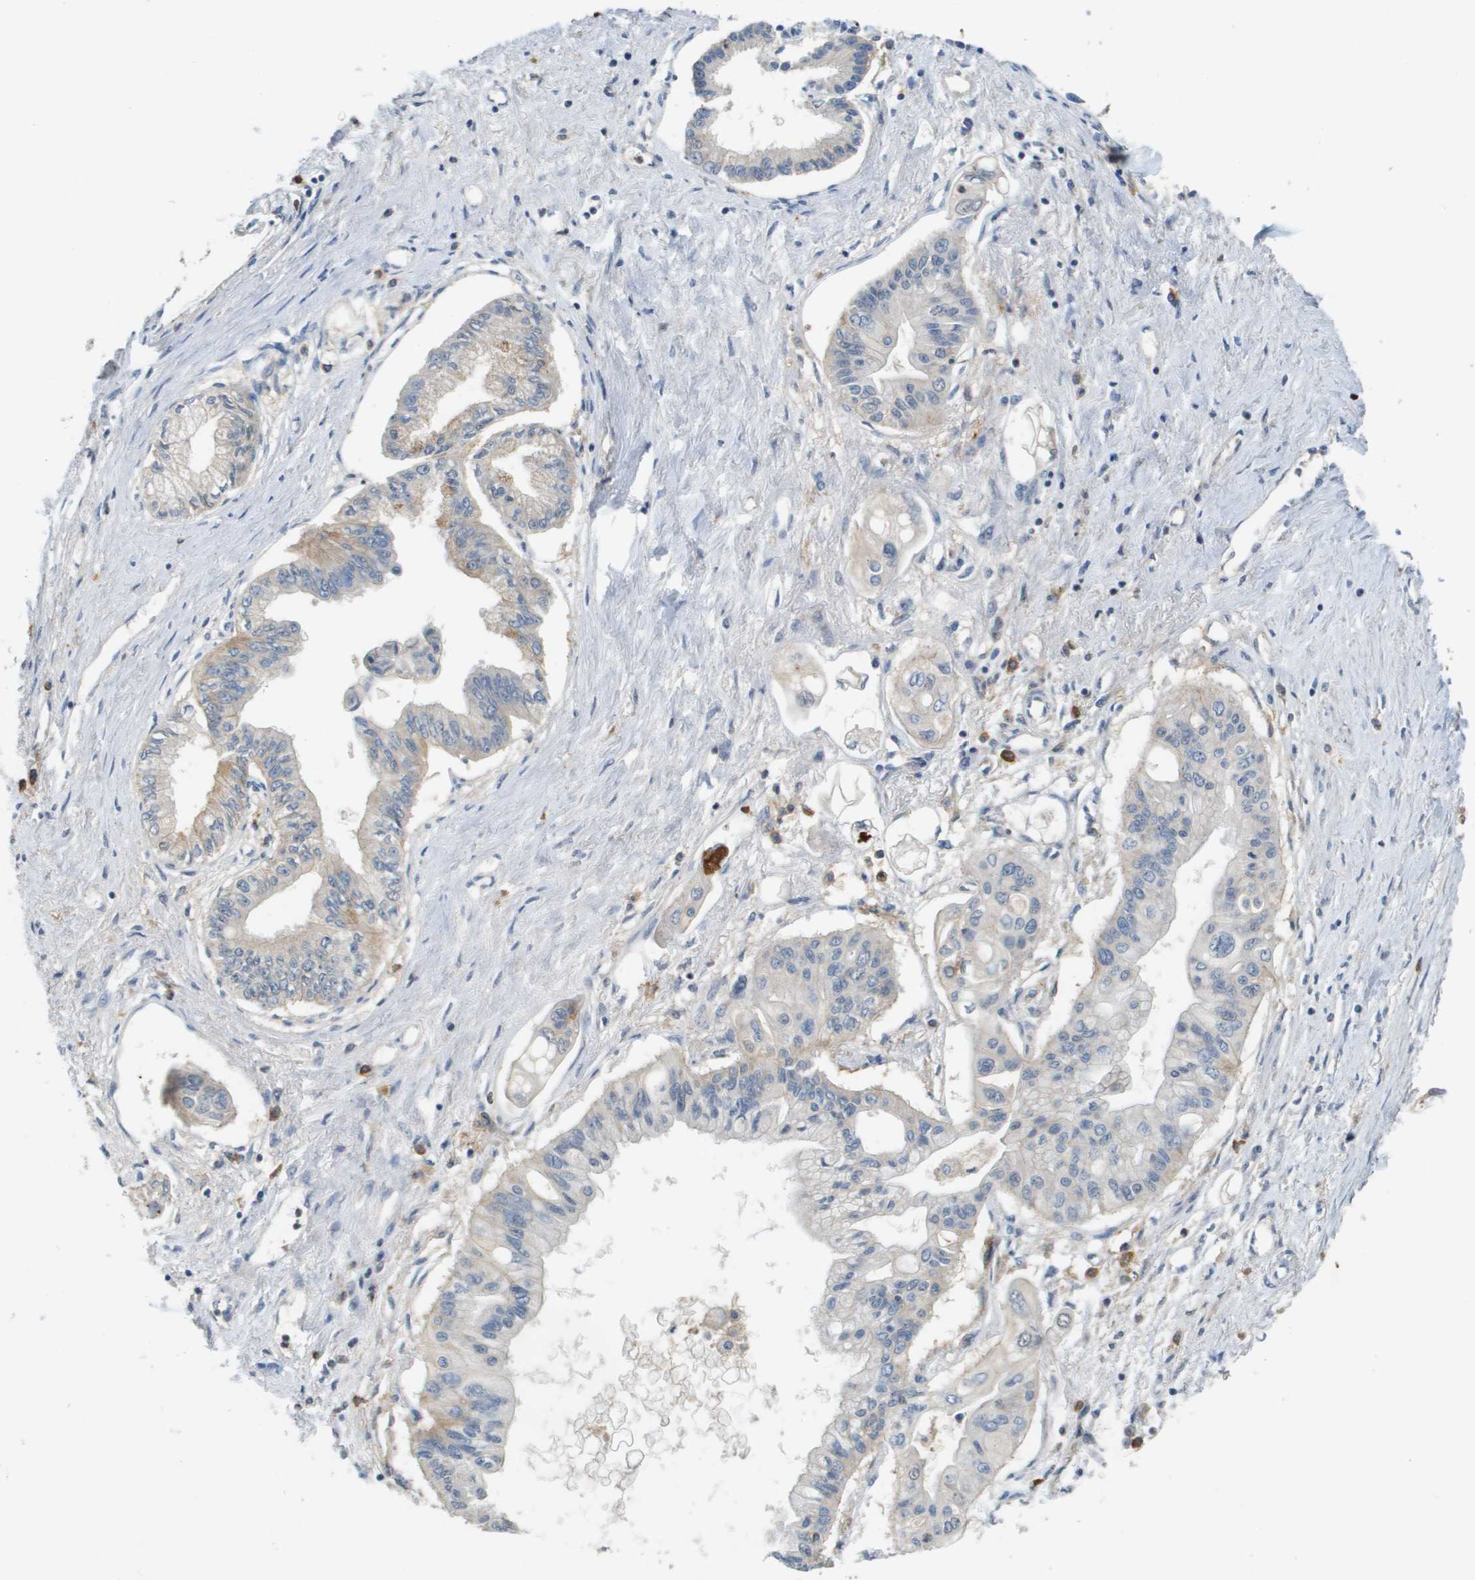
{"staining": {"intensity": "negative", "quantity": "none", "location": "none"}, "tissue": "pancreatic cancer", "cell_type": "Tumor cells", "image_type": "cancer", "snomed": [{"axis": "morphology", "description": "Adenocarcinoma, NOS"}, {"axis": "topography", "description": "Pancreas"}], "caption": "Pancreatic cancer stained for a protein using immunohistochemistry exhibits no positivity tumor cells.", "gene": "SLC16A3", "patient": {"sex": "female", "age": 77}}